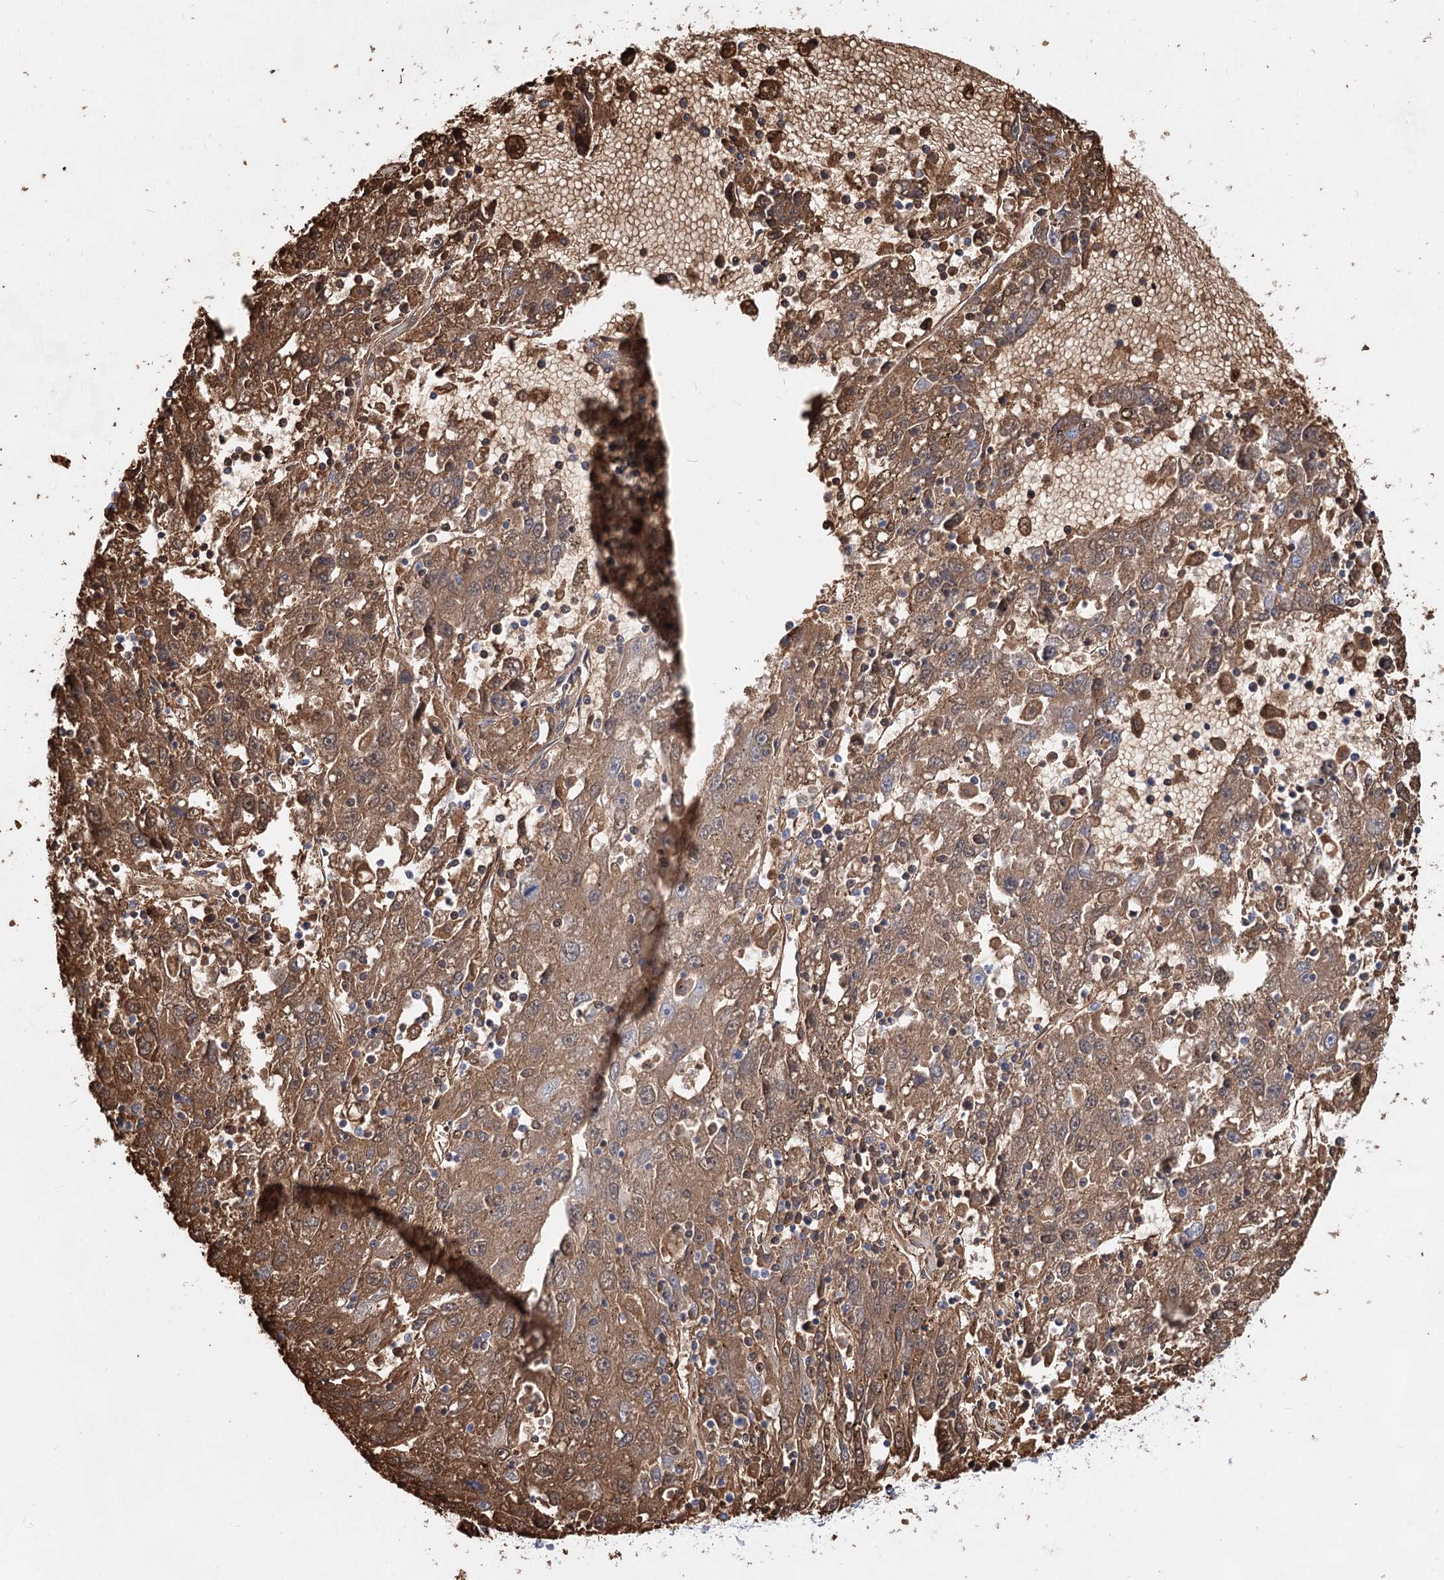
{"staining": {"intensity": "moderate", "quantity": ">75%", "location": "cytoplasmic/membranous"}, "tissue": "liver cancer", "cell_type": "Tumor cells", "image_type": "cancer", "snomed": [{"axis": "morphology", "description": "Carcinoma, Hepatocellular, NOS"}, {"axis": "topography", "description": "Liver"}], "caption": "Protein staining of liver hepatocellular carcinoma tissue reveals moderate cytoplasmic/membranous expression in about >75% of tumor cells.", "gene": "TASOR2", "patient": {"sex": "male", "age": 49}}